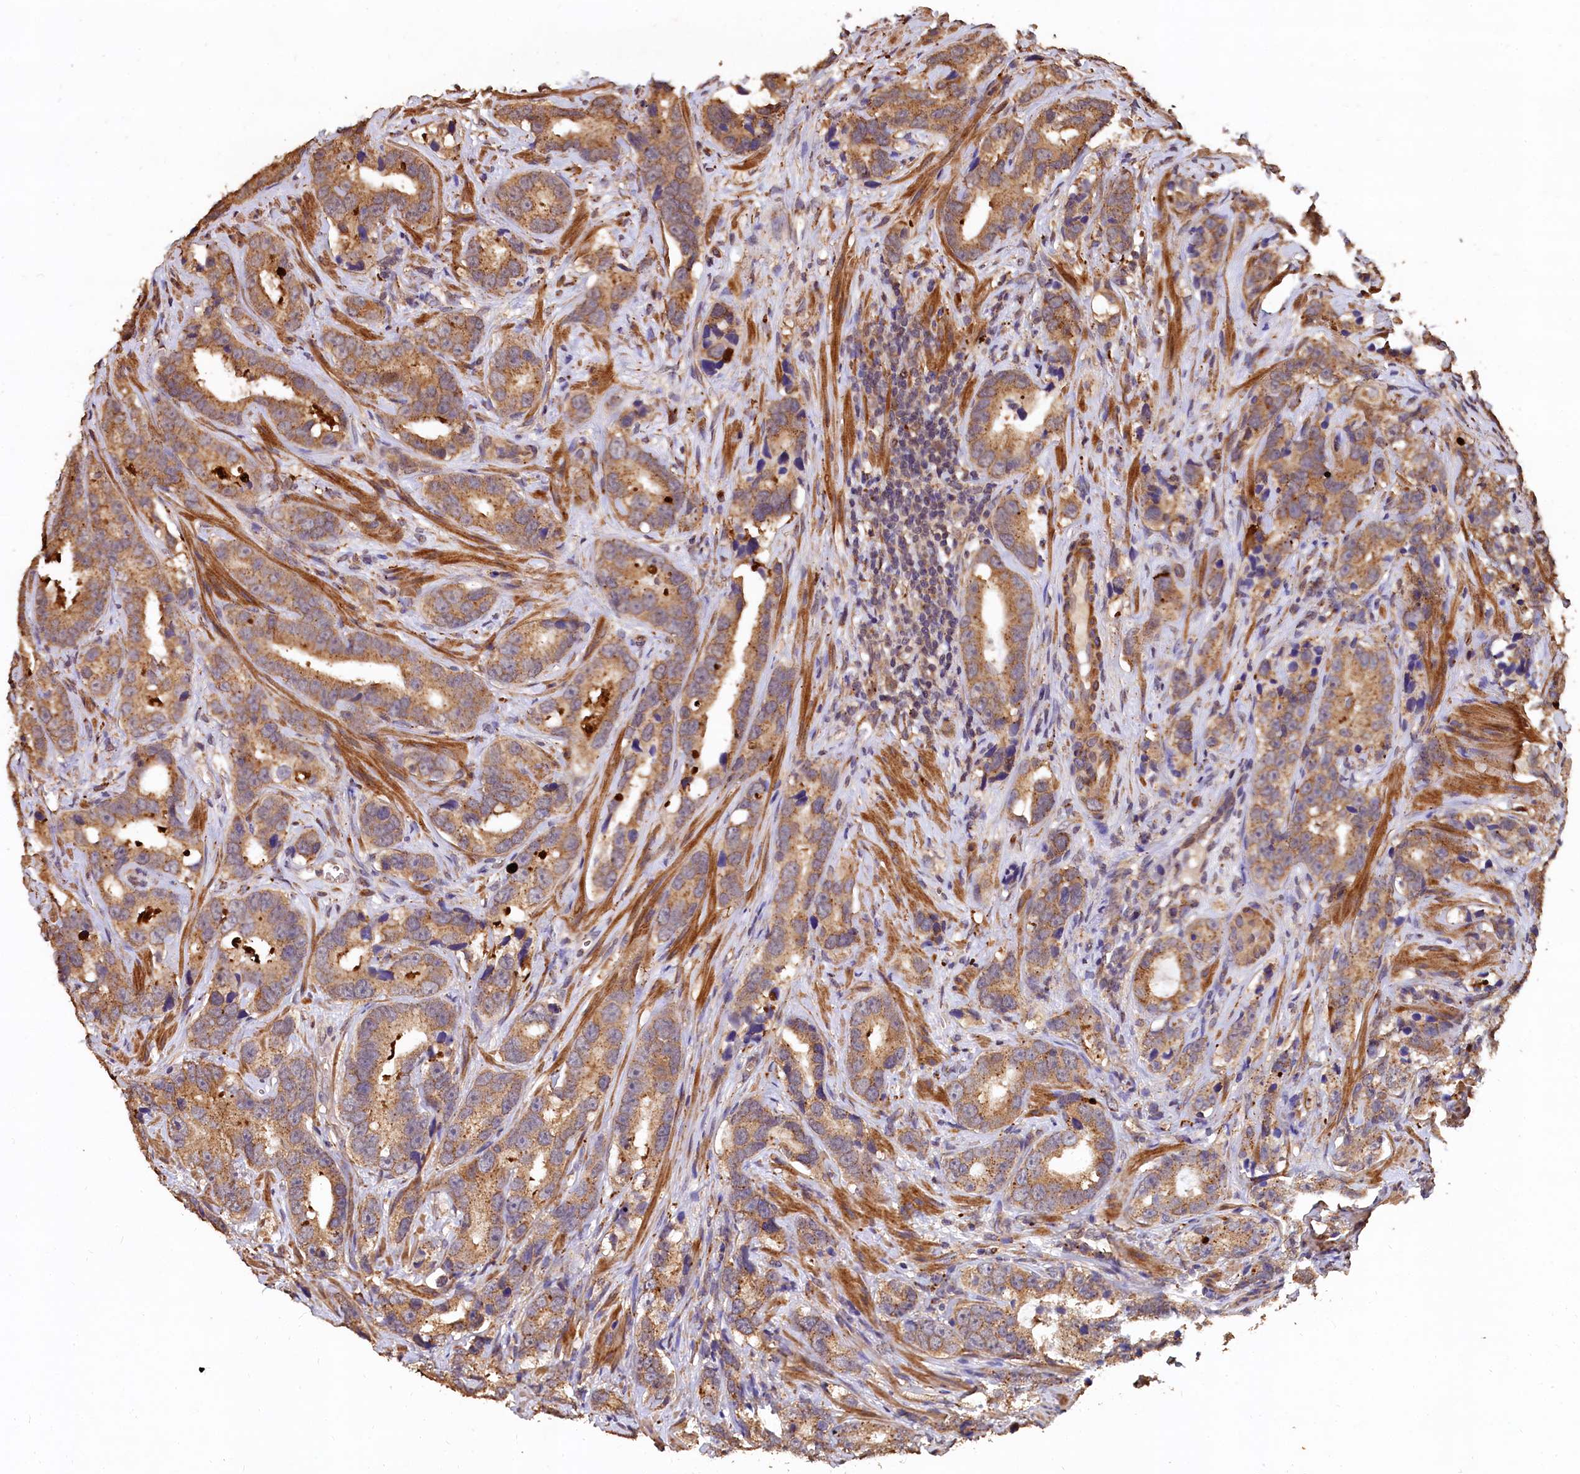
{"staining": {"intensity": "moderate", "quantity": ">75%", "location": "cytoplasmic/membranous"}, "tissue": "prostate cancer", "cell_type": "Tumor cells", "image_type": "cancer", "snomed": [{"axis": "morphology", "description": "Adenocarcinoma, High grade"}, {"axis": "topography", "description": "Prostate"}], "caption": "Adenocarcinoma (high-grade) (prostate) stained with immunohistochemistry (IHC) exhibits moderate cytoplasmic/membranous positivity in approximately >75% of tumor cells.", "gene": "LSM4", "patient": {"sex": "male", "age": 62}}